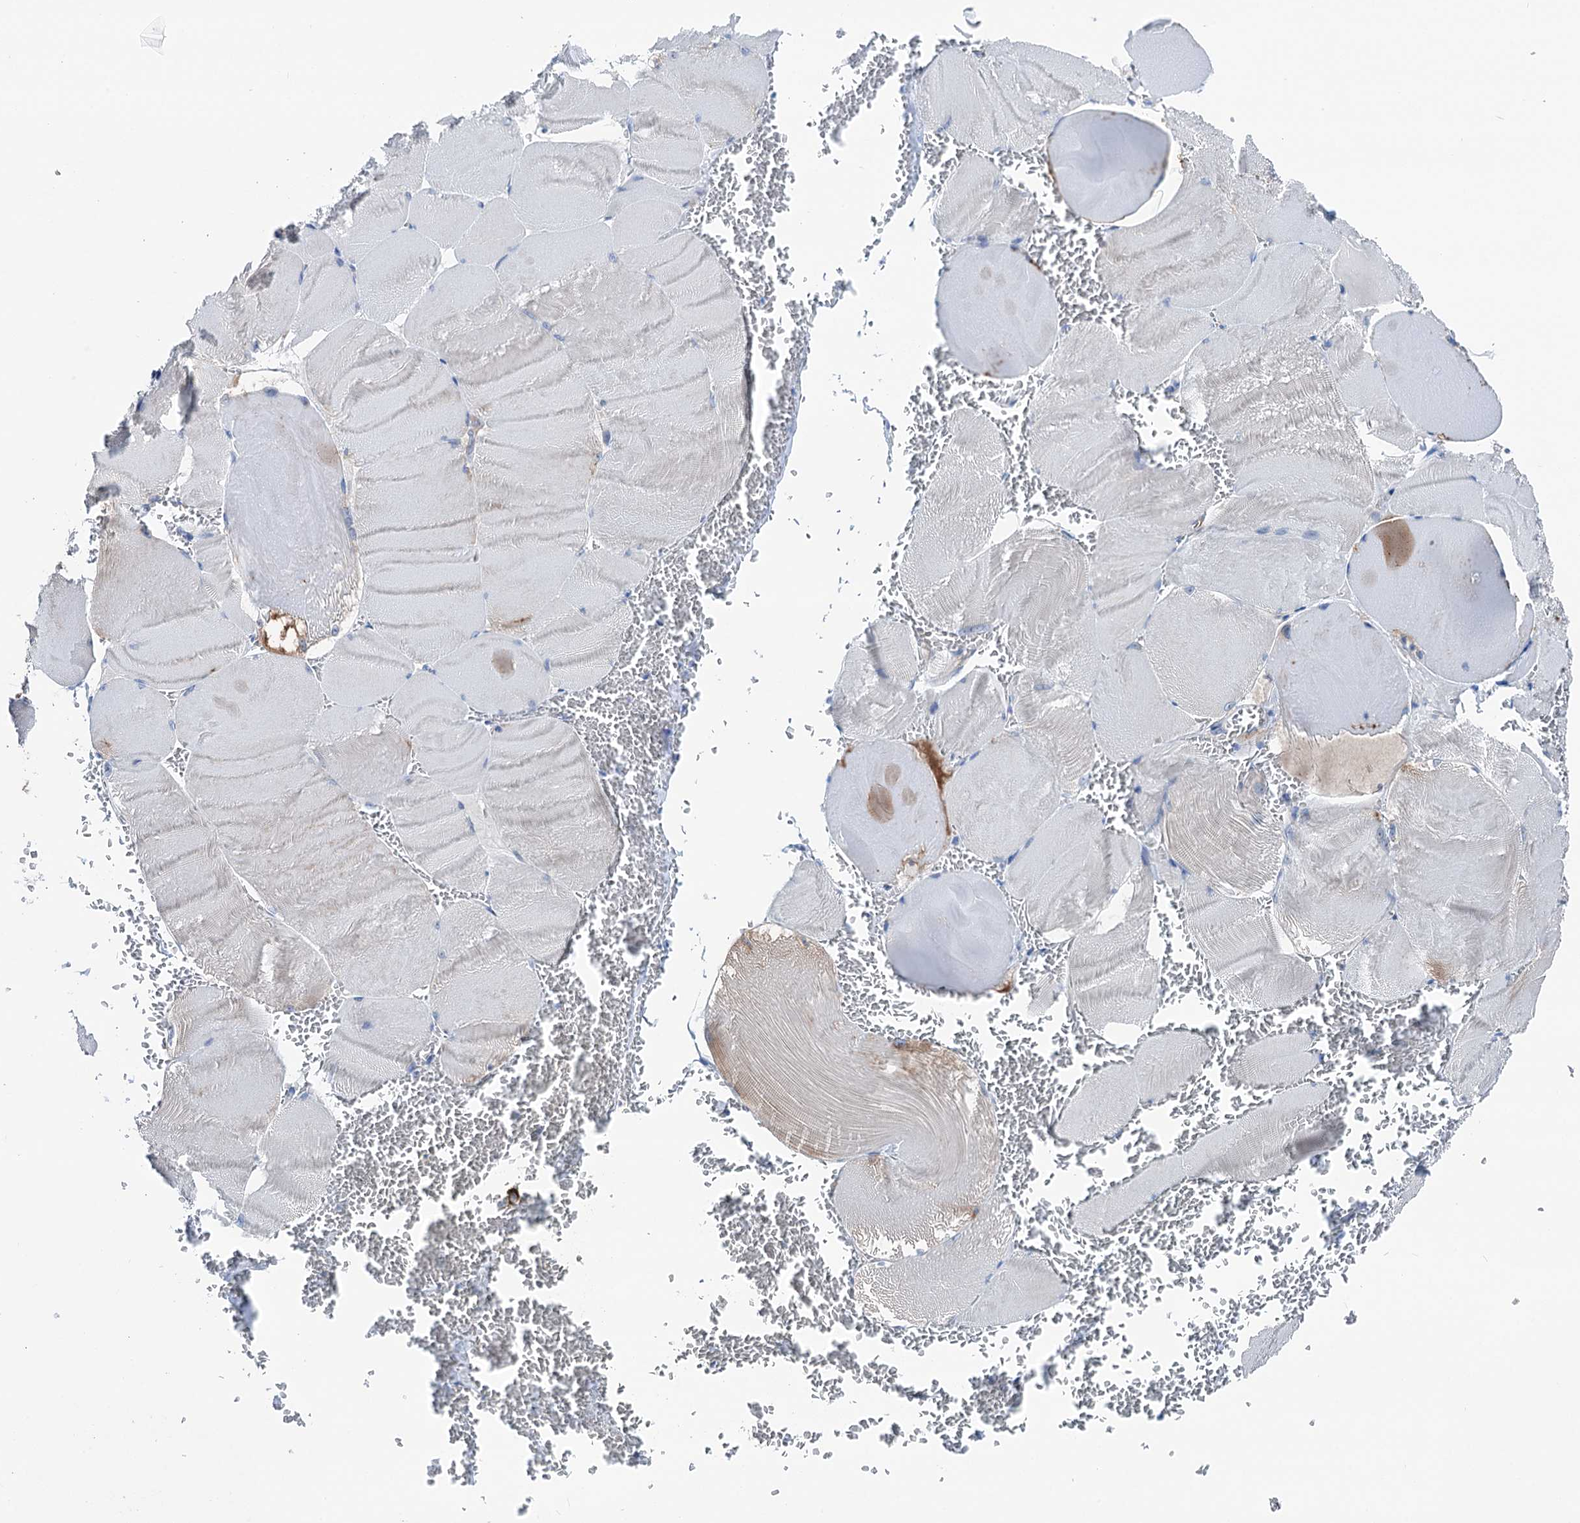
{"staining": {"intensity": "negative", "quantity": "none", "location": "none"}, "tissue": "skeletal muscle", "cell_type": "Myocytes", "image_type": "normal", "snomed": [{"axis": "morphology", "description": "Normal tissue, NOS"}, {"axis": "morphology", "description": "Basal cell carcinoma"}, {"axis": "topography", "description": "Skeletal muscle"}], "caption": "Human skeletal muscle stained for a protein using IHC shows no positivity in myocytes.", "gene": "SHROOM1", "patient": {"sex": "female", "age": 64}}